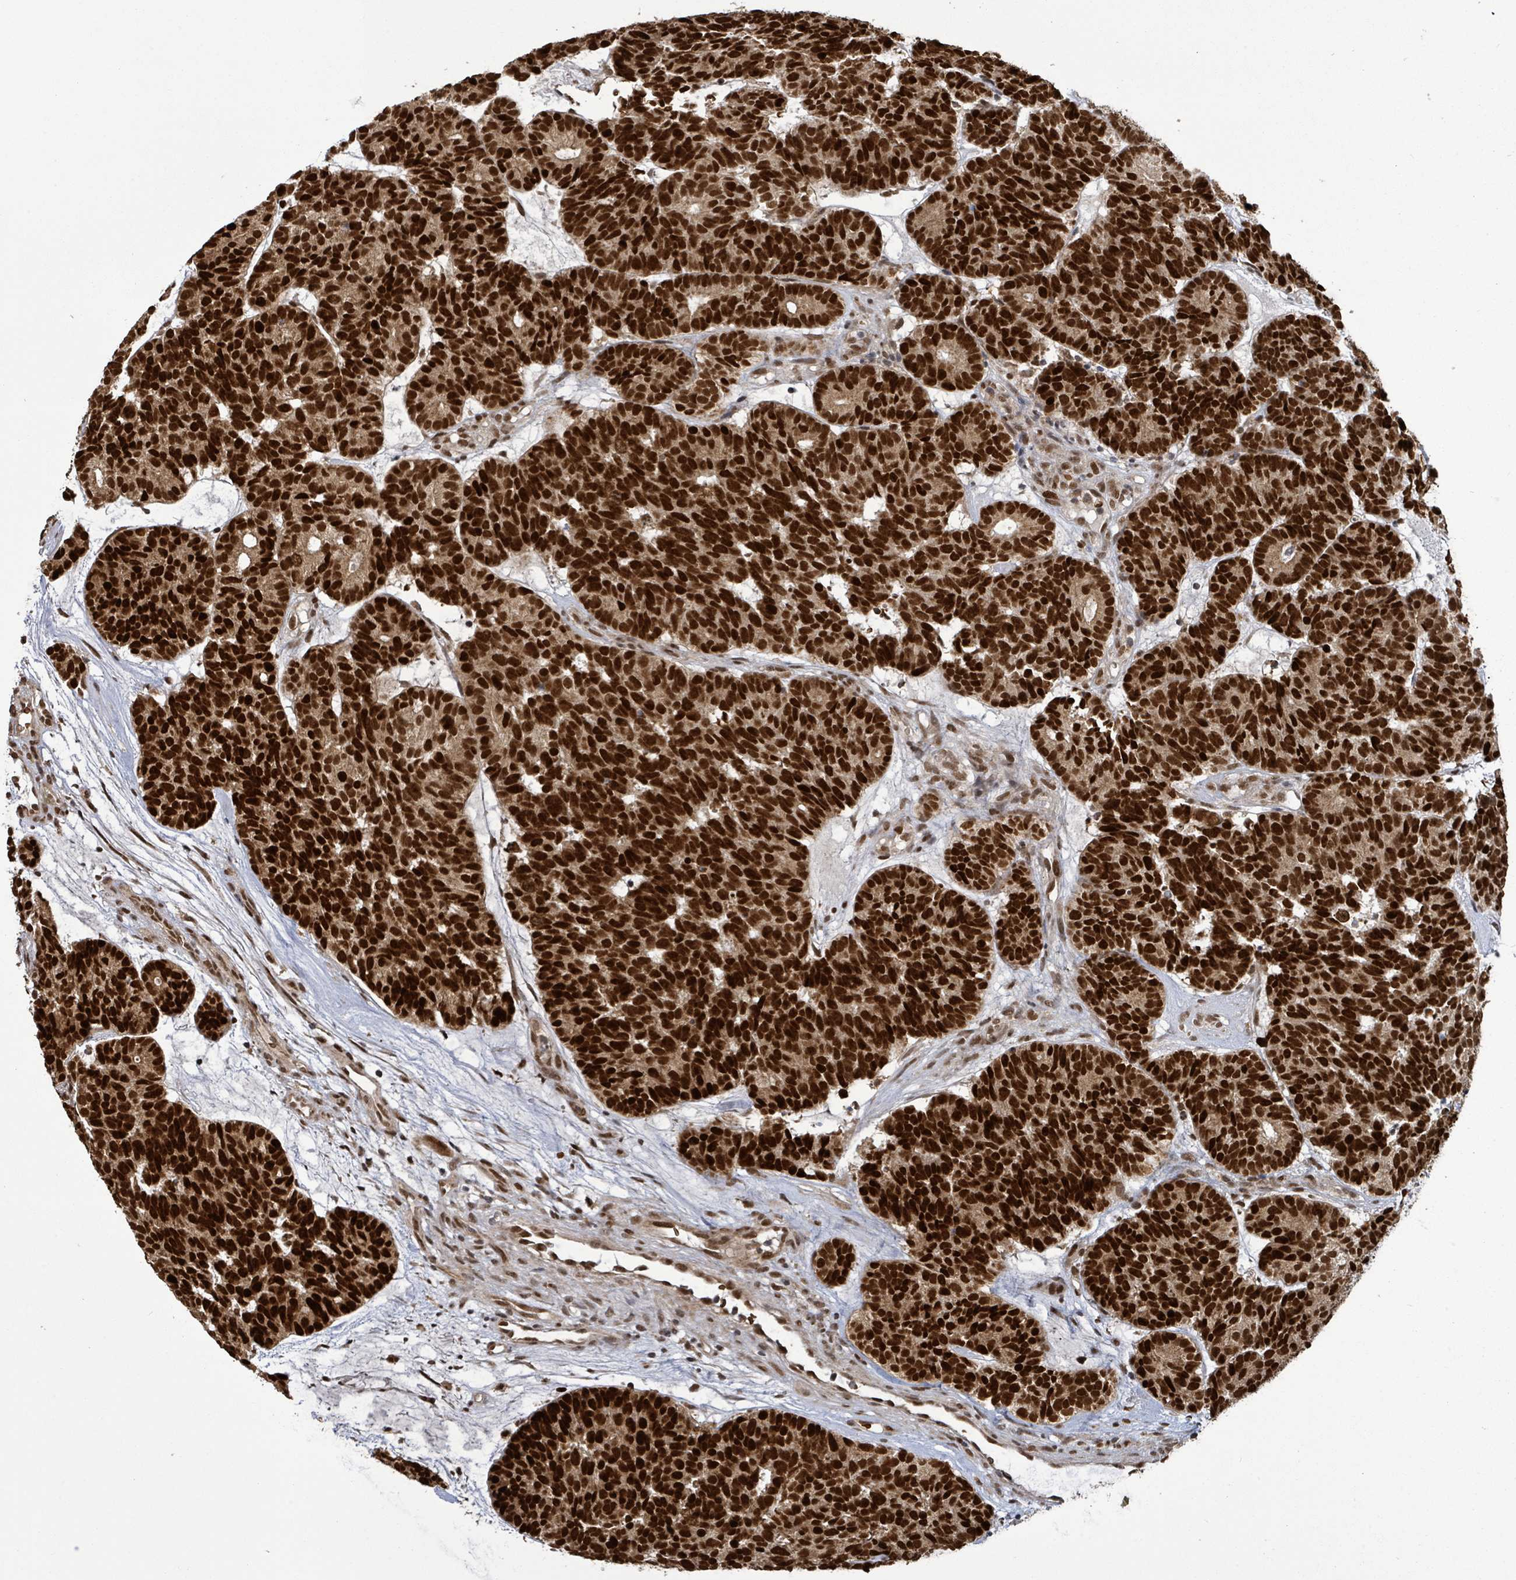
{"staining": {"intensity": "strong", "quantity": ">75%", "location": "nuclear"}, "tissue": "head and neck cancer", "cell_type": "Tumor cells", "image_type": "cancer", "snomed": [{"axis": "morphology", "description": "Adenocarcinoma, NOS"}, {"axis": "topography", "description": "Head-Neck"}], "caption": "Human adenocarcinoma (head and neck) stained for a protein (brown) exhibits strong nuclear positive staining in about >75% of tumor cells.", "gene": "PATZ1", "patient": {"sex": "female", "age": 81}}